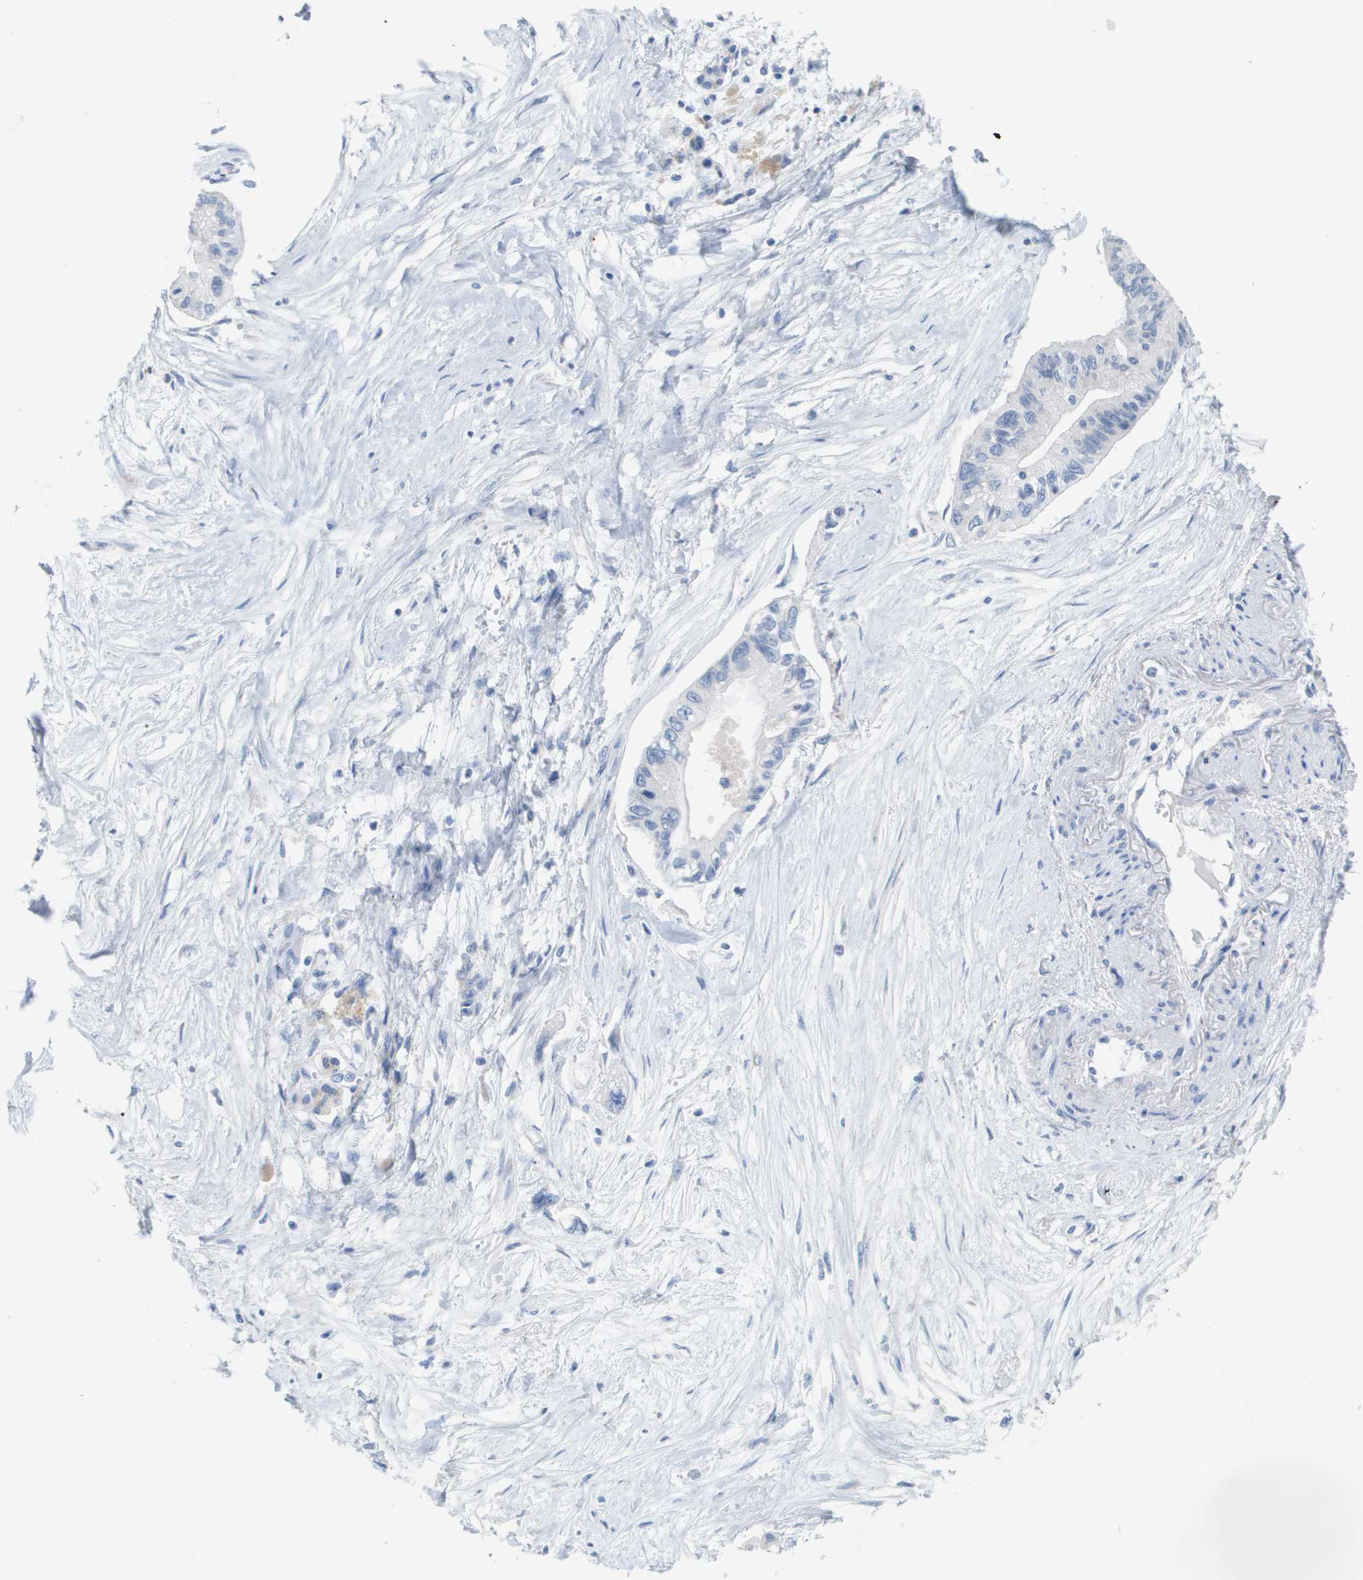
{"staining": {"intensity": "negative", "quantity": "none", "location": "none"}, "tissue": "pancreatic cancer", "cell_type": "Tumor cells", "image_type": "cancer", "snomed": [{"axis": "morphology", "description": "Adenocarcinoma, NOS"}, {"axis": "topography", "description": "Pancreas"}], "caption": "There is no significant positivity in tumor cells of pancreatic adenocarcinoma.", "gene": "CD3G", "patient": {"sex": "female", "age": 77}}